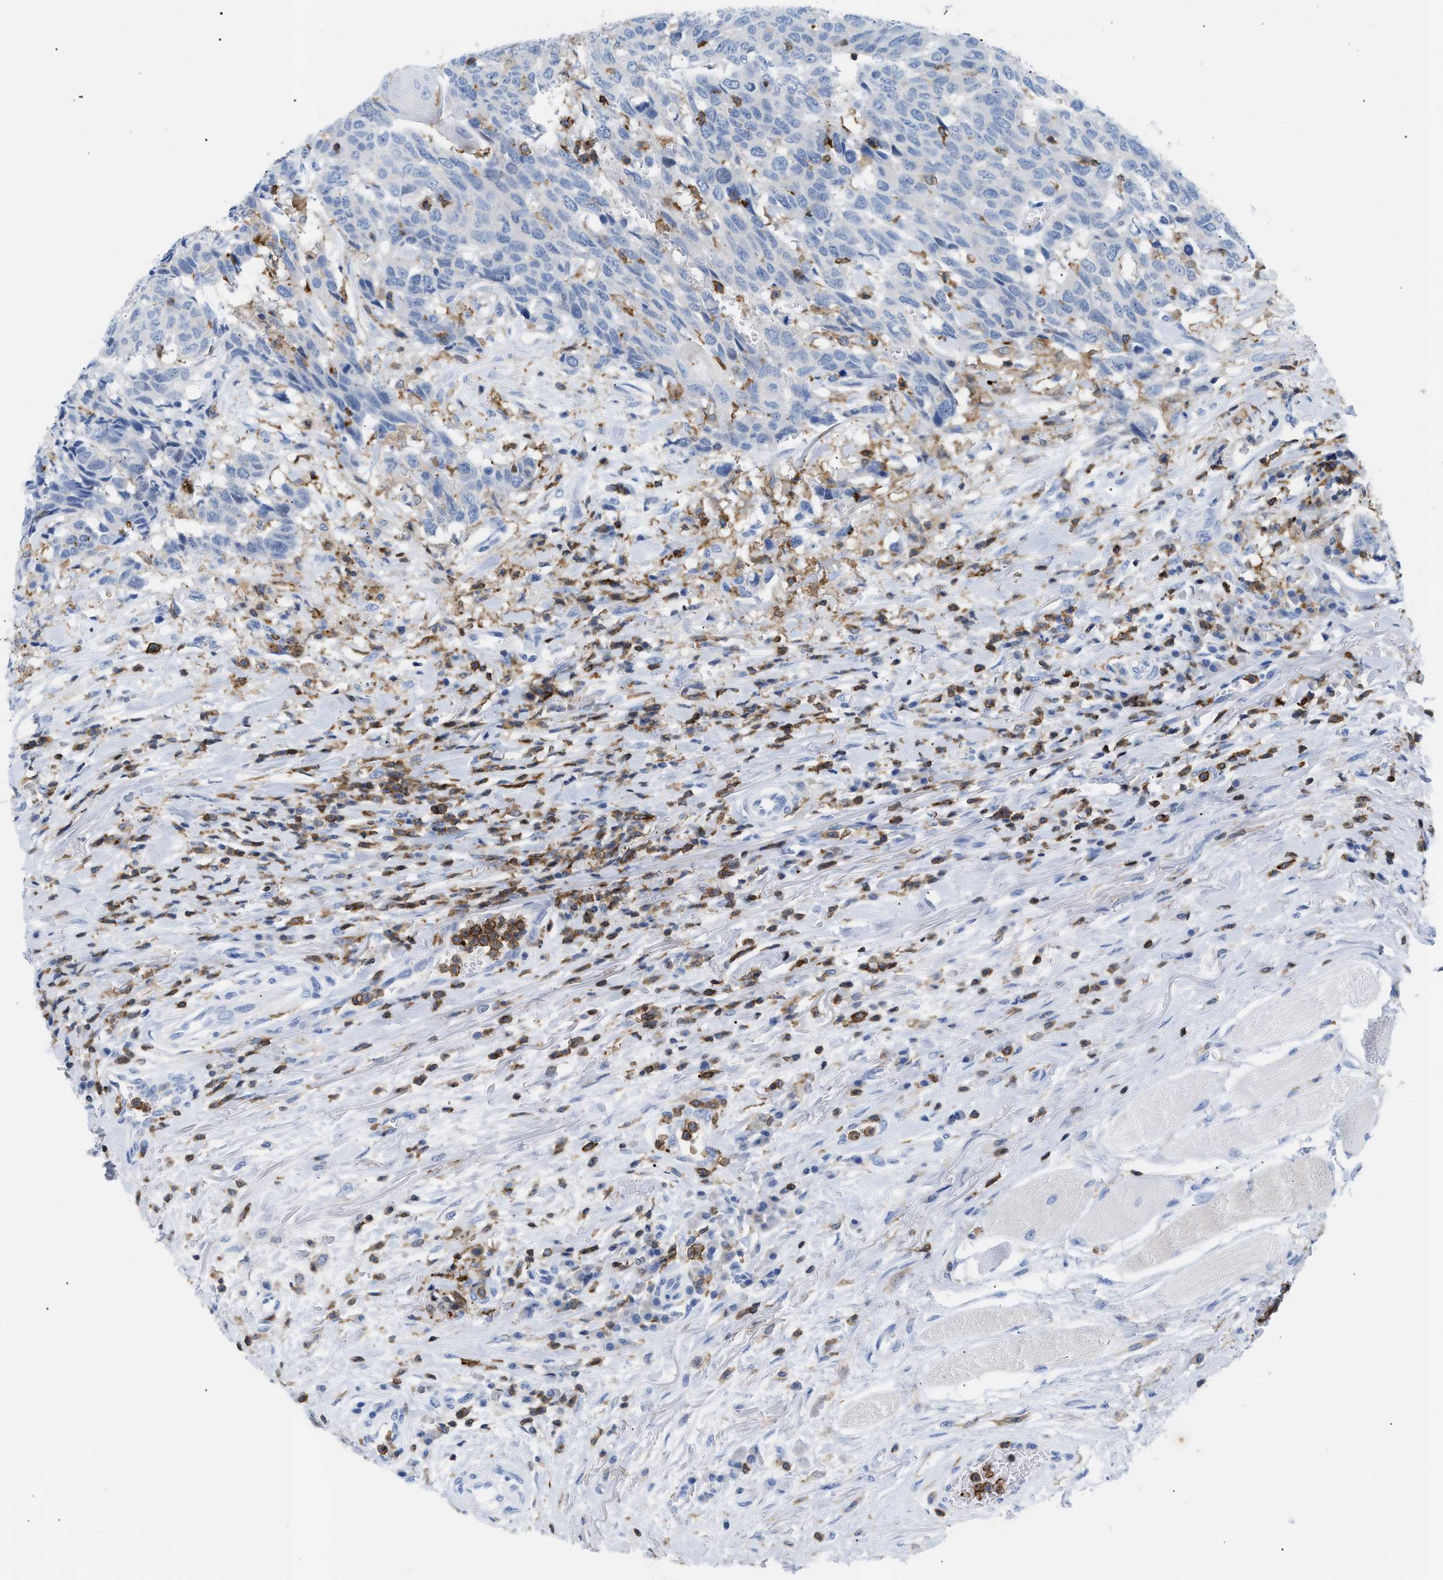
{"staining": {"intensity": "negative", "quantity": "none", "location": "none"}, "tissue": "head and neck cancer", "cell_type": "Tumor cells", "image_type": "cancer", "snomed": [{"axis": "morphology", "description": "Squamous cell carcinoma, NOS"}, {"axis": "topography", "description": "Head-Neck"}], "caption": "Immunohistochemistry (IHC) photomicrograph of neoplastic tissue: squamous cell carcinoma (head and neck) stained with DAB shows no significant protein expression in tumor cells.", "gene": "LCP1", "patient": {"sex": "male", "age": 66}}